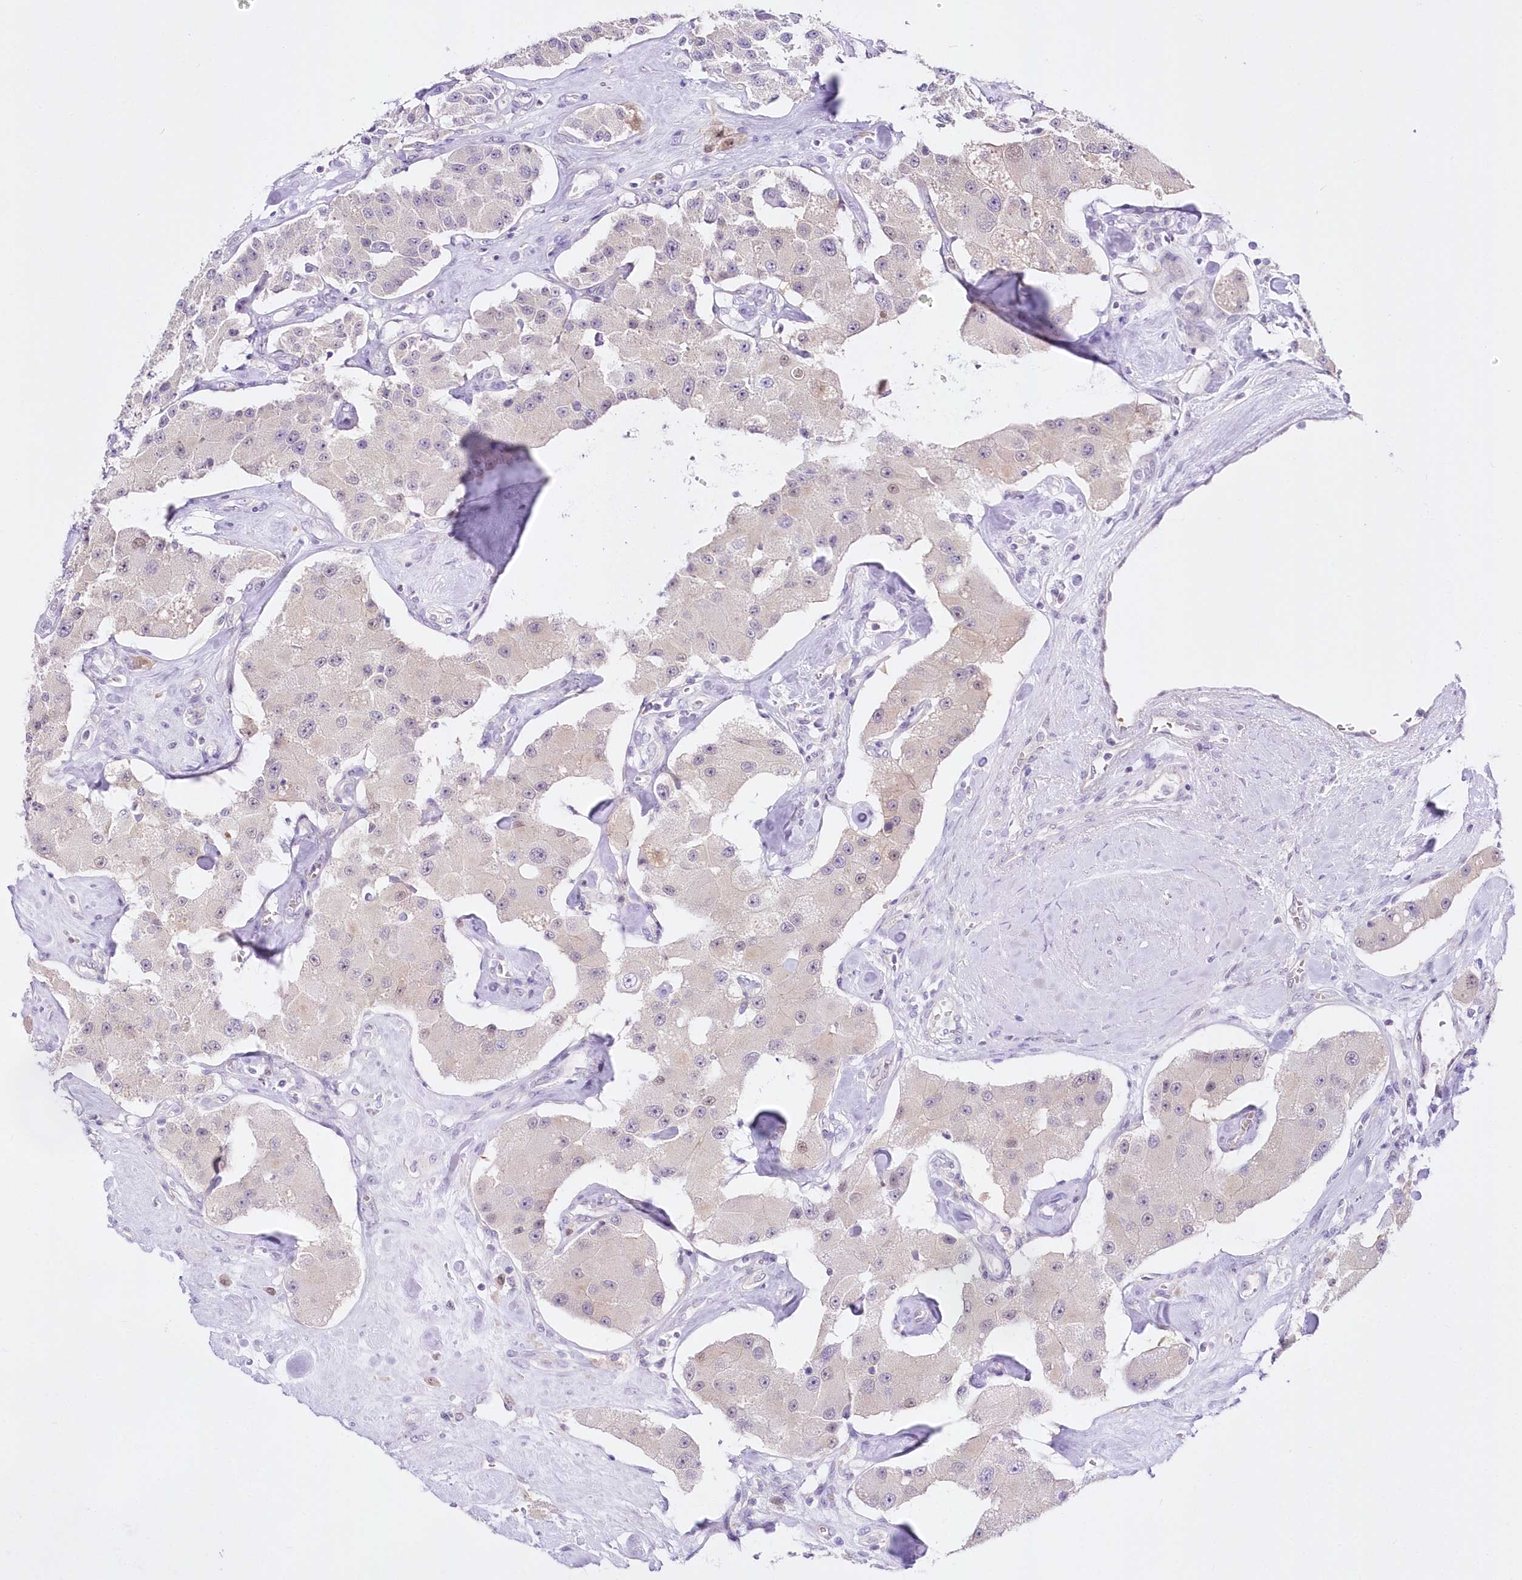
{"staining": {"intensity": "negative", "quantity": "none", "location": "none"}, "tissue": "carcinoid", "cell_type": "Tumor cells", "image_type": "cancer", "snomed": [{"axis": "morphology", "description": "Carcinoid, malignant, NOS"}, {"axis": "topography", "description": "Pancreas"}], "caption": "Malignant carcinoid was stained to show a protein in brown. There is no significant positivity in tumor cells.", "gene": "UBA6", "patient": {"sex": "male", "age": 41}}